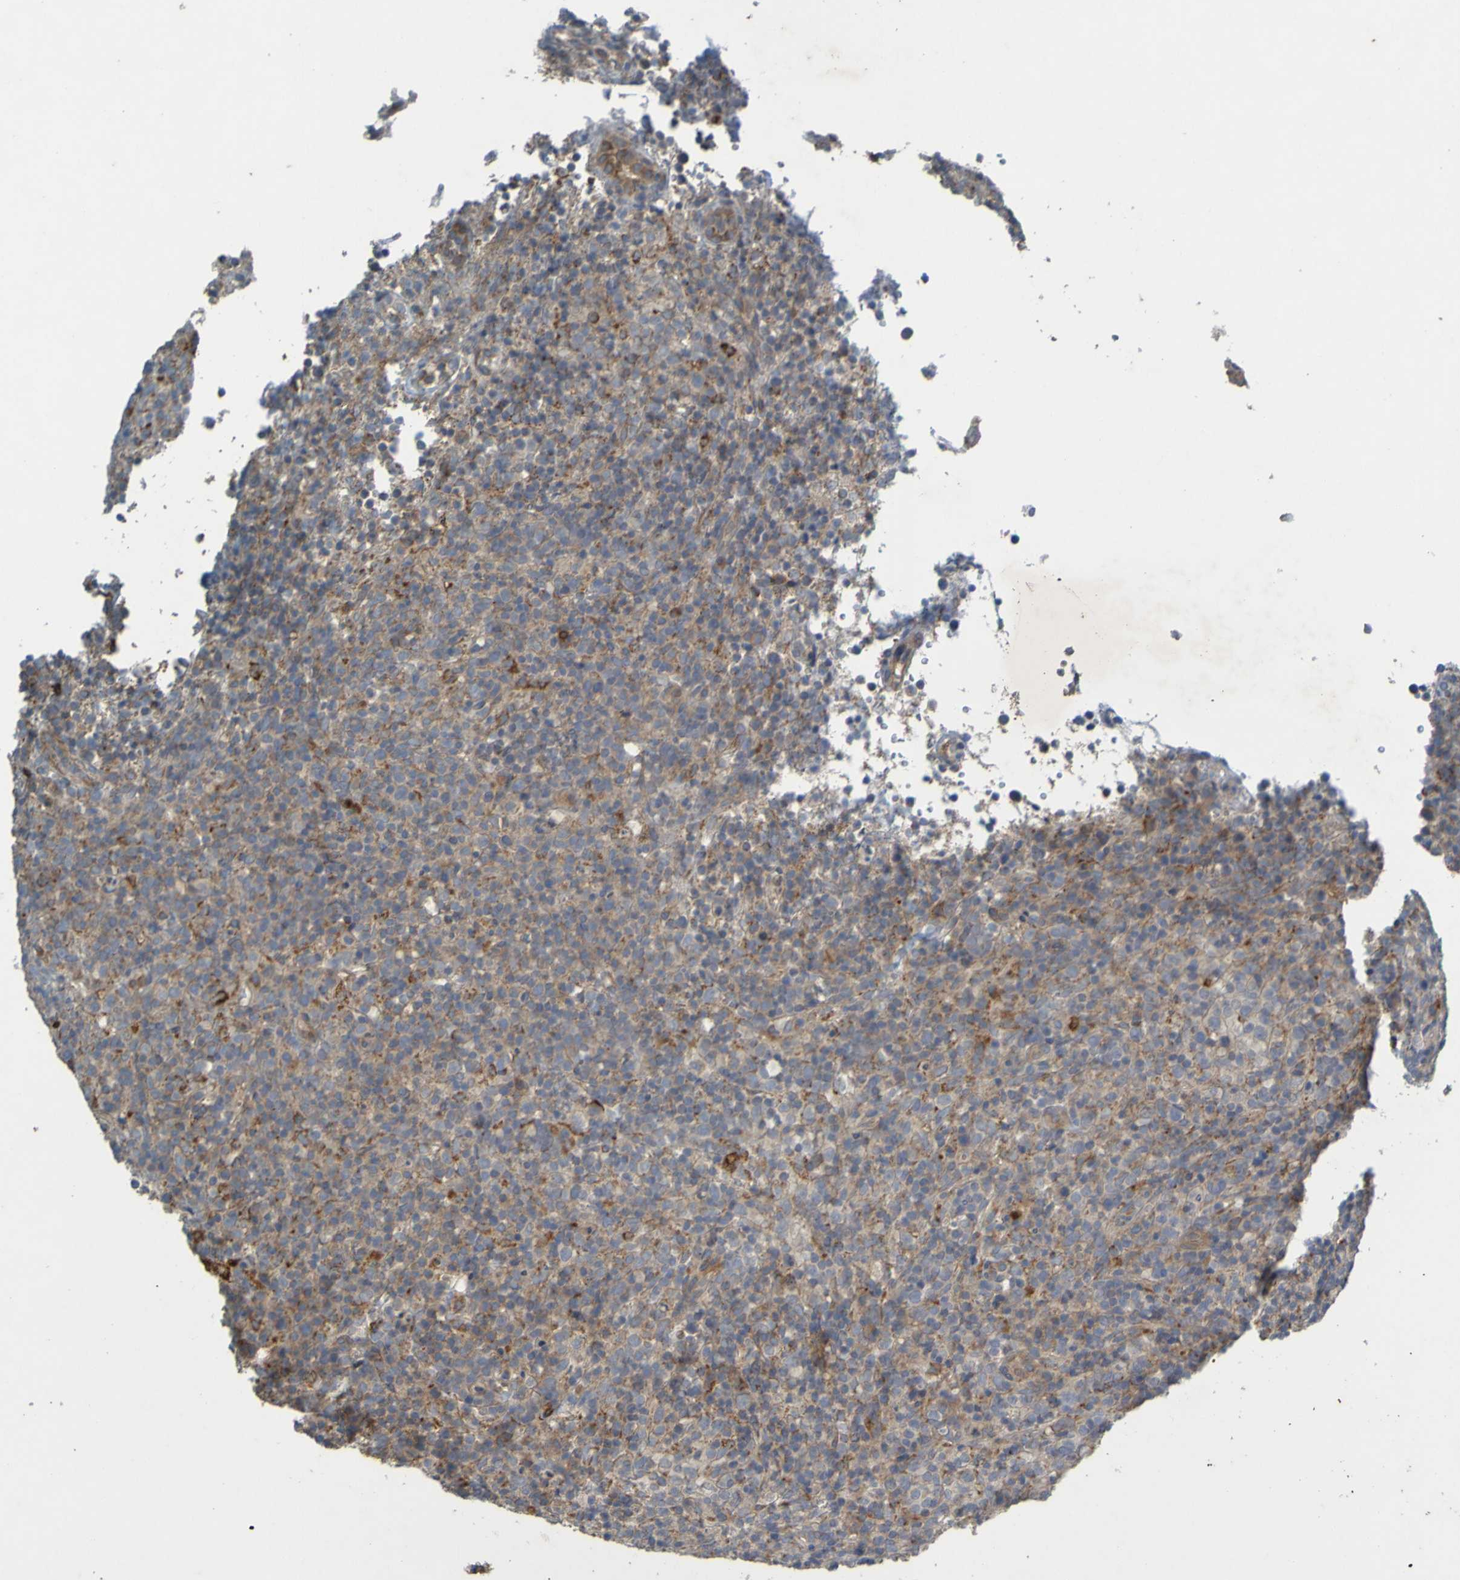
{"staining": {"intensity": "moderate", "quantity": "25%-75%", "location": "cytoplasmic/membranous"}, "tissue": "lymphoma", "cell_type": "Tumor cells", "image_type": "cancer", "snomed": [{"axis": "morphology", "description": "Malignant lymphoma, non-Hodgkin's type, High grade"}, {"axis": "topography", "description": "Lymph node"}], "caption": "A histopathology image showing moderate cytoplasmic/membranous expression in approximately 25%-75% of tumor cells in malignant lymphoma, non-Hodgkin's type (high-grade), as visualized by brown immunohistochemical staining.", "gene": "B3GAT2", "patient": {"sex": "female", "age": 76}}